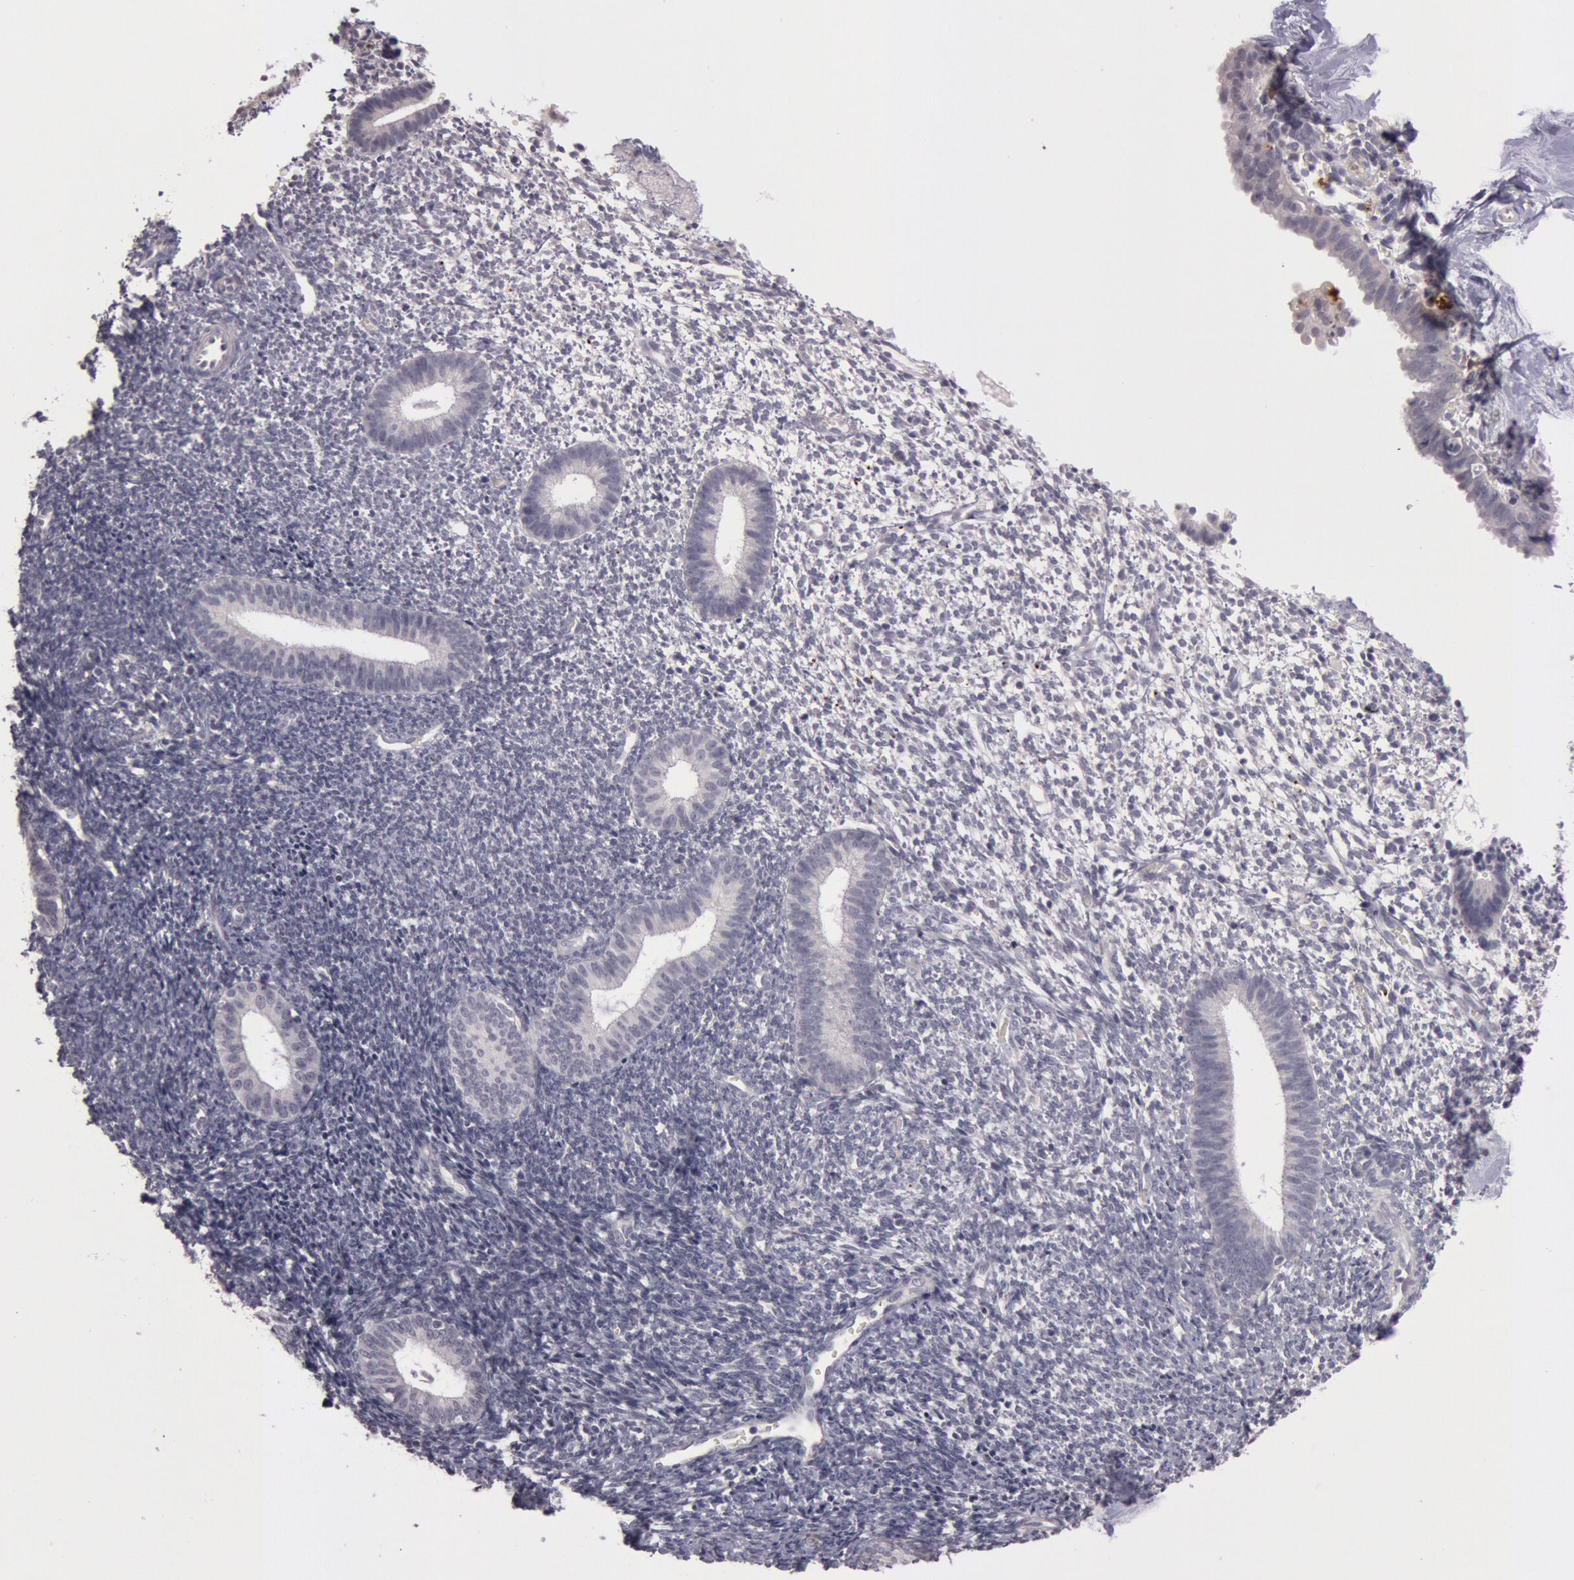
{"staining": {"intensity": "negative", "quantity": "none", "location": "none"}, "tissue": "endometrium", "cell_type": "Cells in endometrial stroma", "image_type": "normal", "snomed": [{"axis": "morphology", "description": "Normal tissue, NOS"}, {"axis": "topography", "description": "Smooth muscle"}, {"axis": "topography", "description": "Endometrium"}], "caption": "Immunohistochemistry (IHC) micrograph of normal endometrium: human endometrium stained with DAB (3,3'-diaminobenzidine) reveals no significant protein expression in cells in endometrial stroma.", "gene": "KDM6A", "patient": {"sex": "female", "age": 57}}